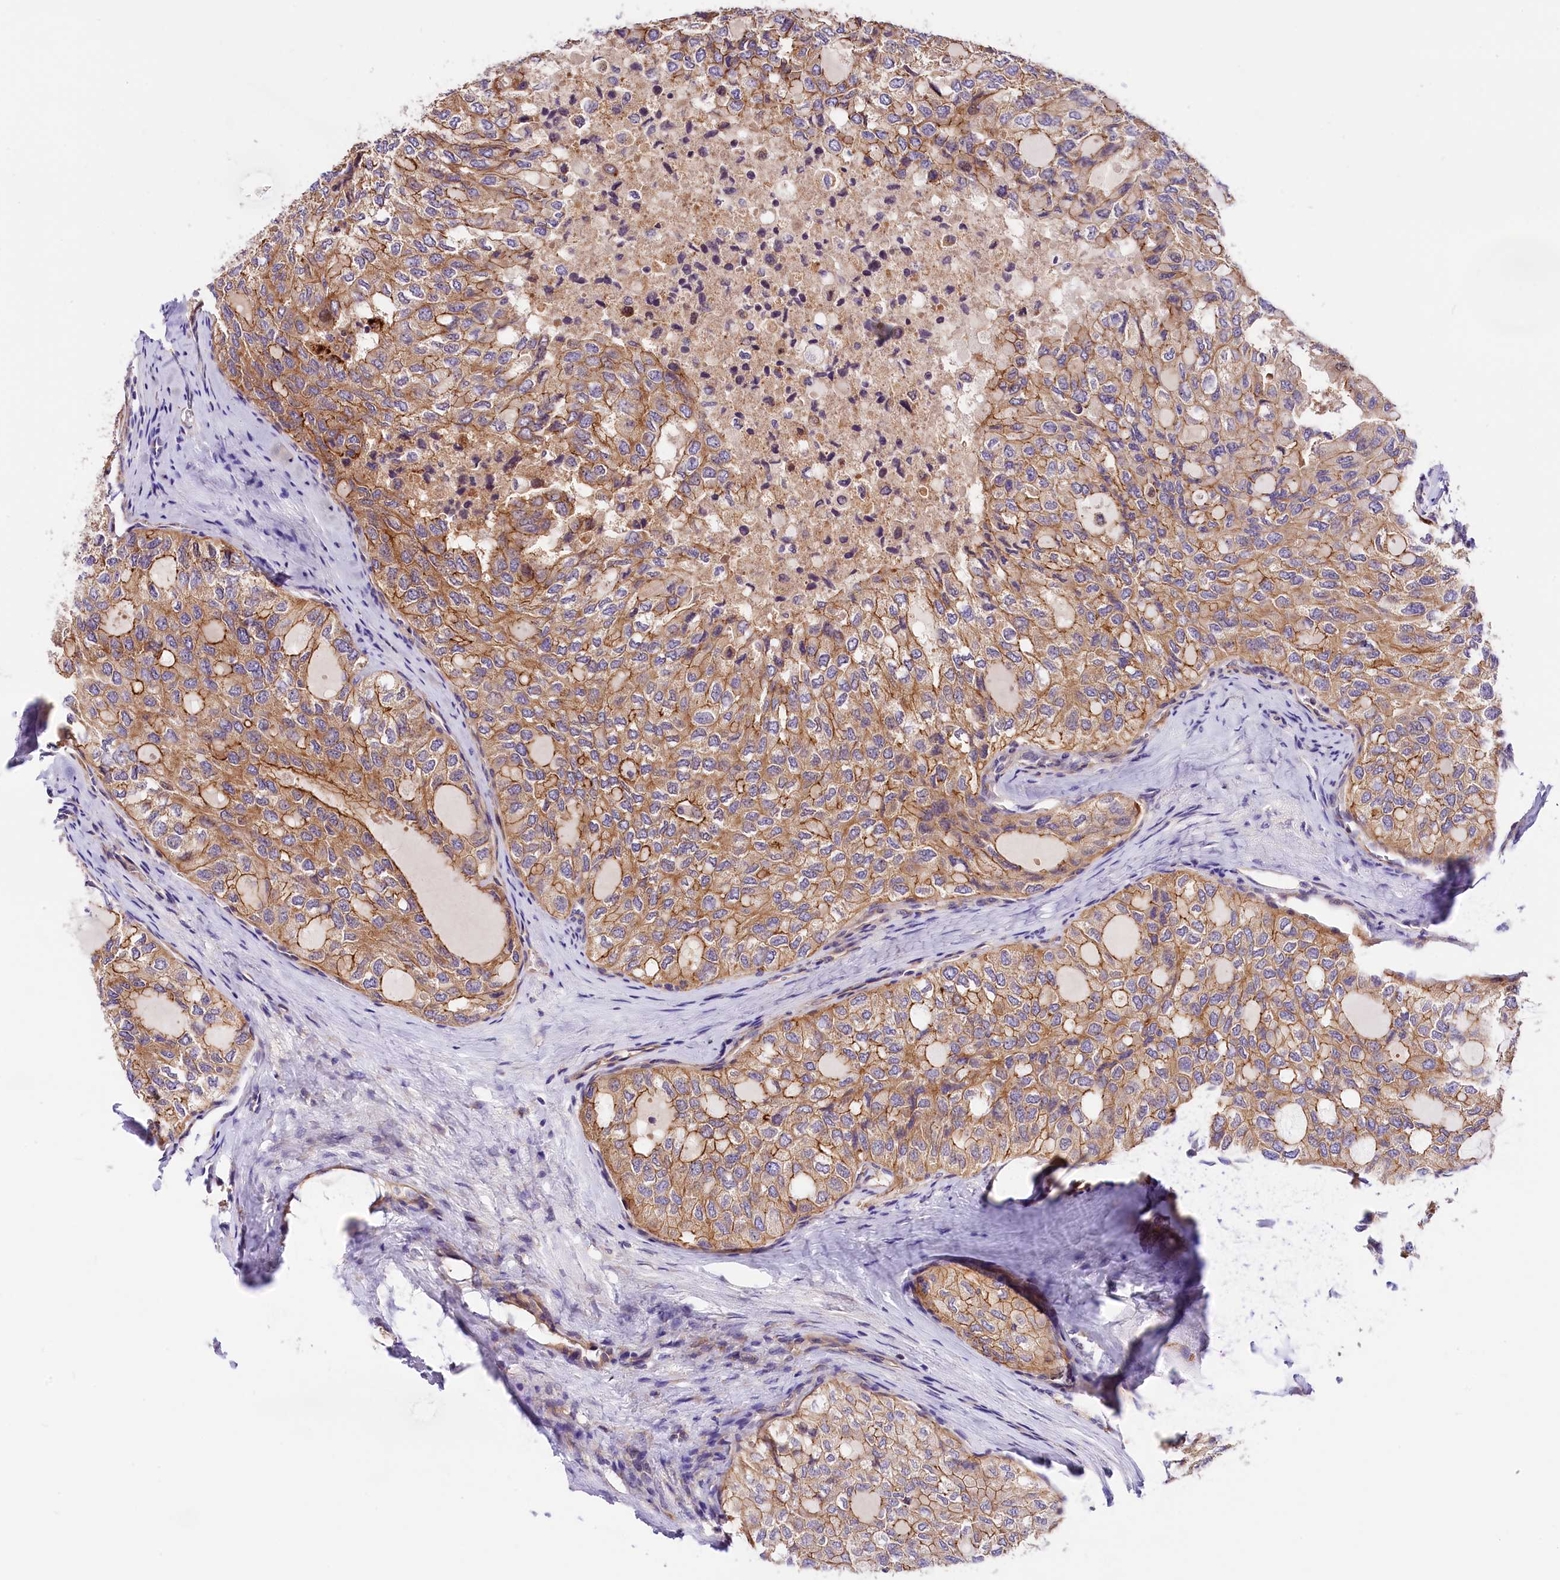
{"staining": {"intensity": "moderate", "quantity": ">75%", "location": "cytoplasmic/membranous"}, "tissue": "thyroid cancer", "cell_type": "Tumor cells", "image_type": "cancer", "snomed": [{"axis": "morphology", "description": "Follicular adenoma carcinoma, NOS"}, {"axis": "topography", "description": "Thyroid gland"}], "caption": "Thyroid cancer (follicular adenoma carcinoma) stained with a brown dye shows moderate cytoplasmic/membranous positive staining in about >75% of tumor cells.", "gene": "ARMC6", "patient": {"sex": "male", "age": 75}}